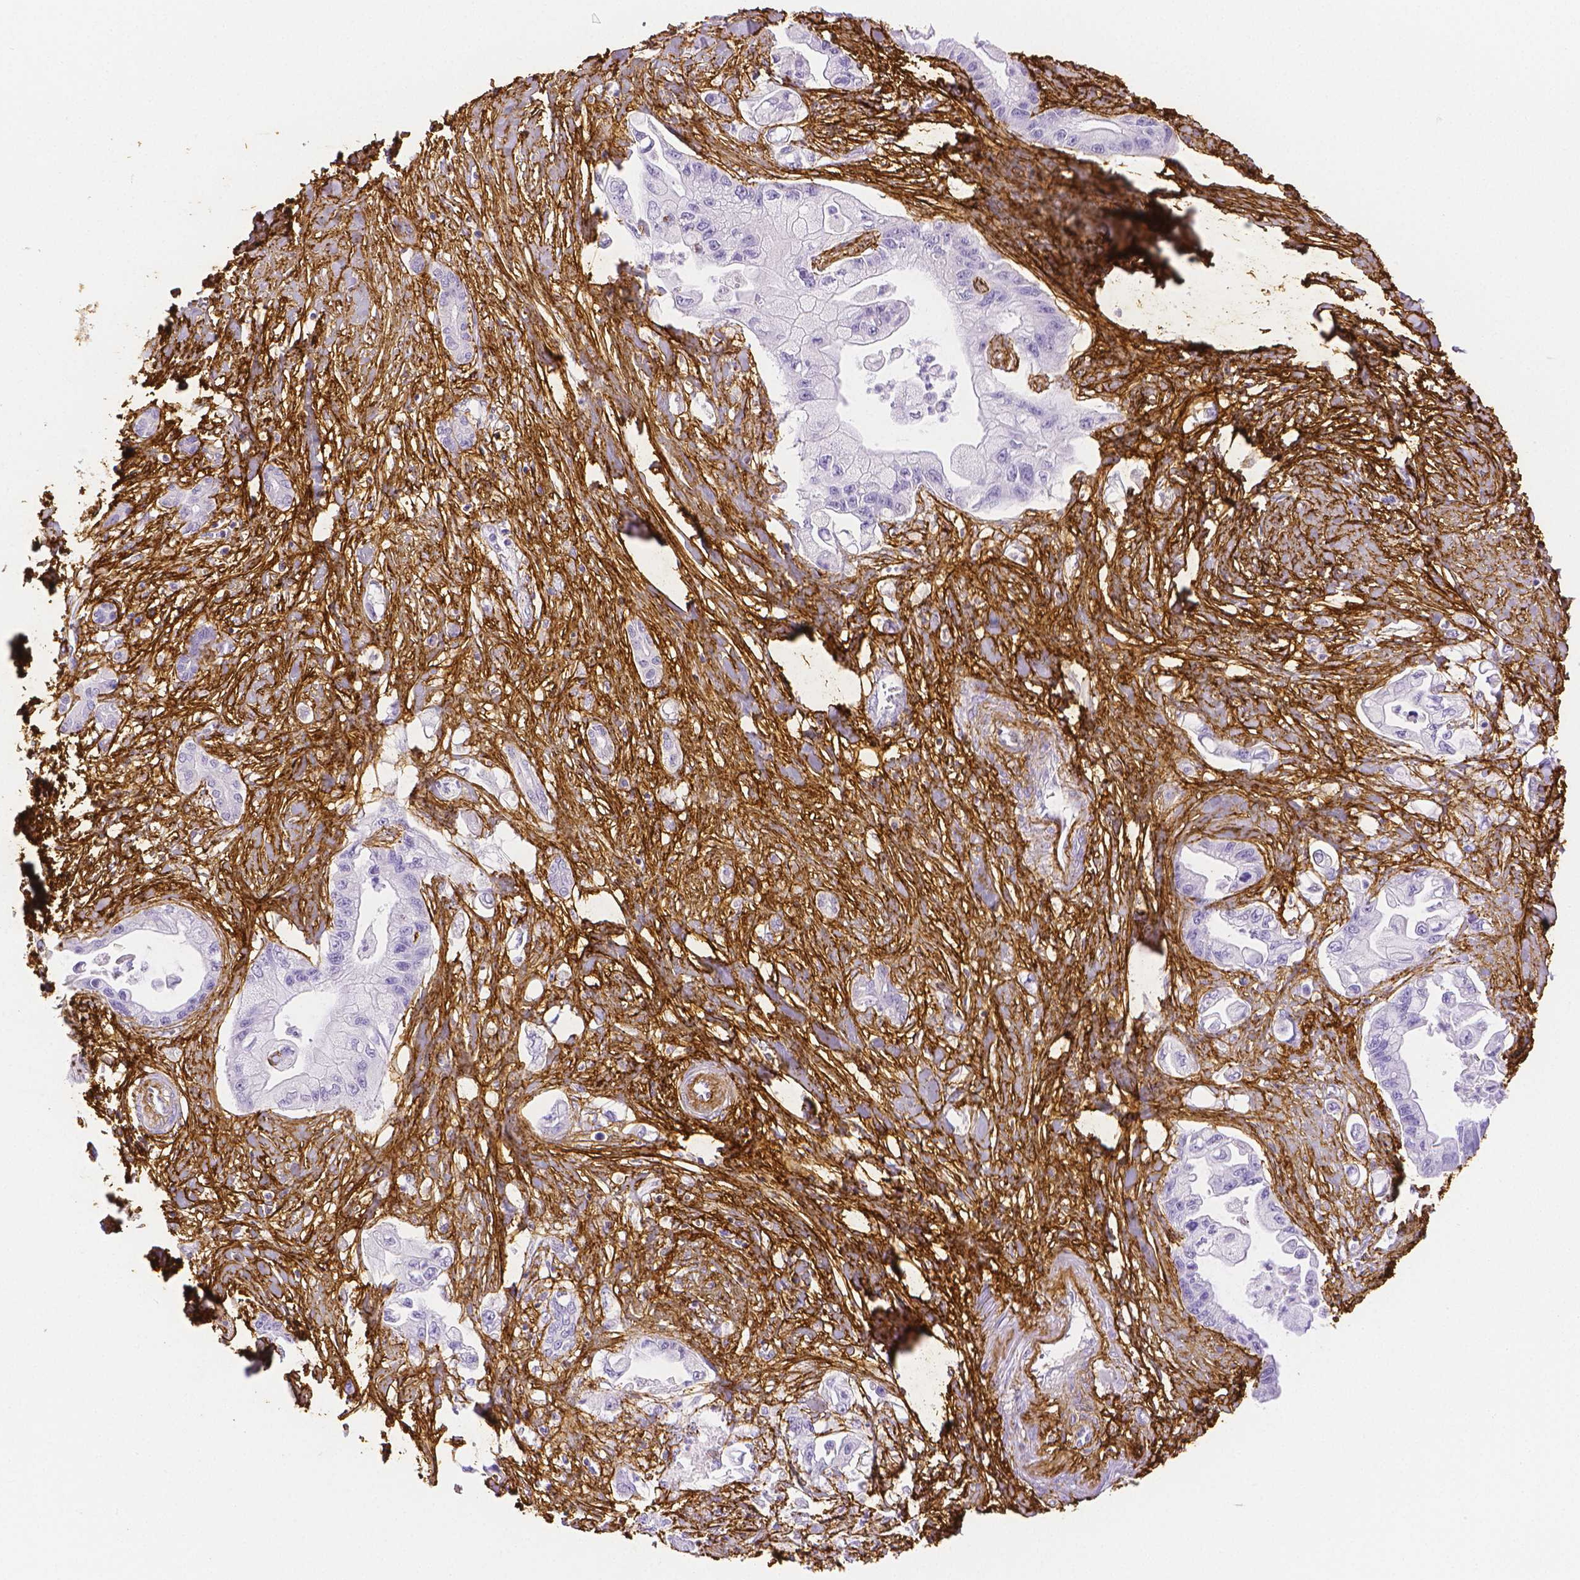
{"staining": {"intensity": "negative", "quantity": "none", "location": "none"}, "tissue": "pancreatic cancer", "cell_type": "Tumor cells", "image_type": "cancer", "snomed": [{"axis": "morphology", "description": "Adenocarcinoma, NOS"}, {"axis": "topography", "description": "Pancreas"}], "caption": "The immunohistochemistry (IHC) photomicrograph has no significant positivity in tumor cells of pancreatic cancer tissue. Brightfield microscopy of IHC stained with DAB (brown) and hematoxylin (blue), captured at high magnification.", "gene": "FBN1", "patient": {"sex": "male", "age": 61}}